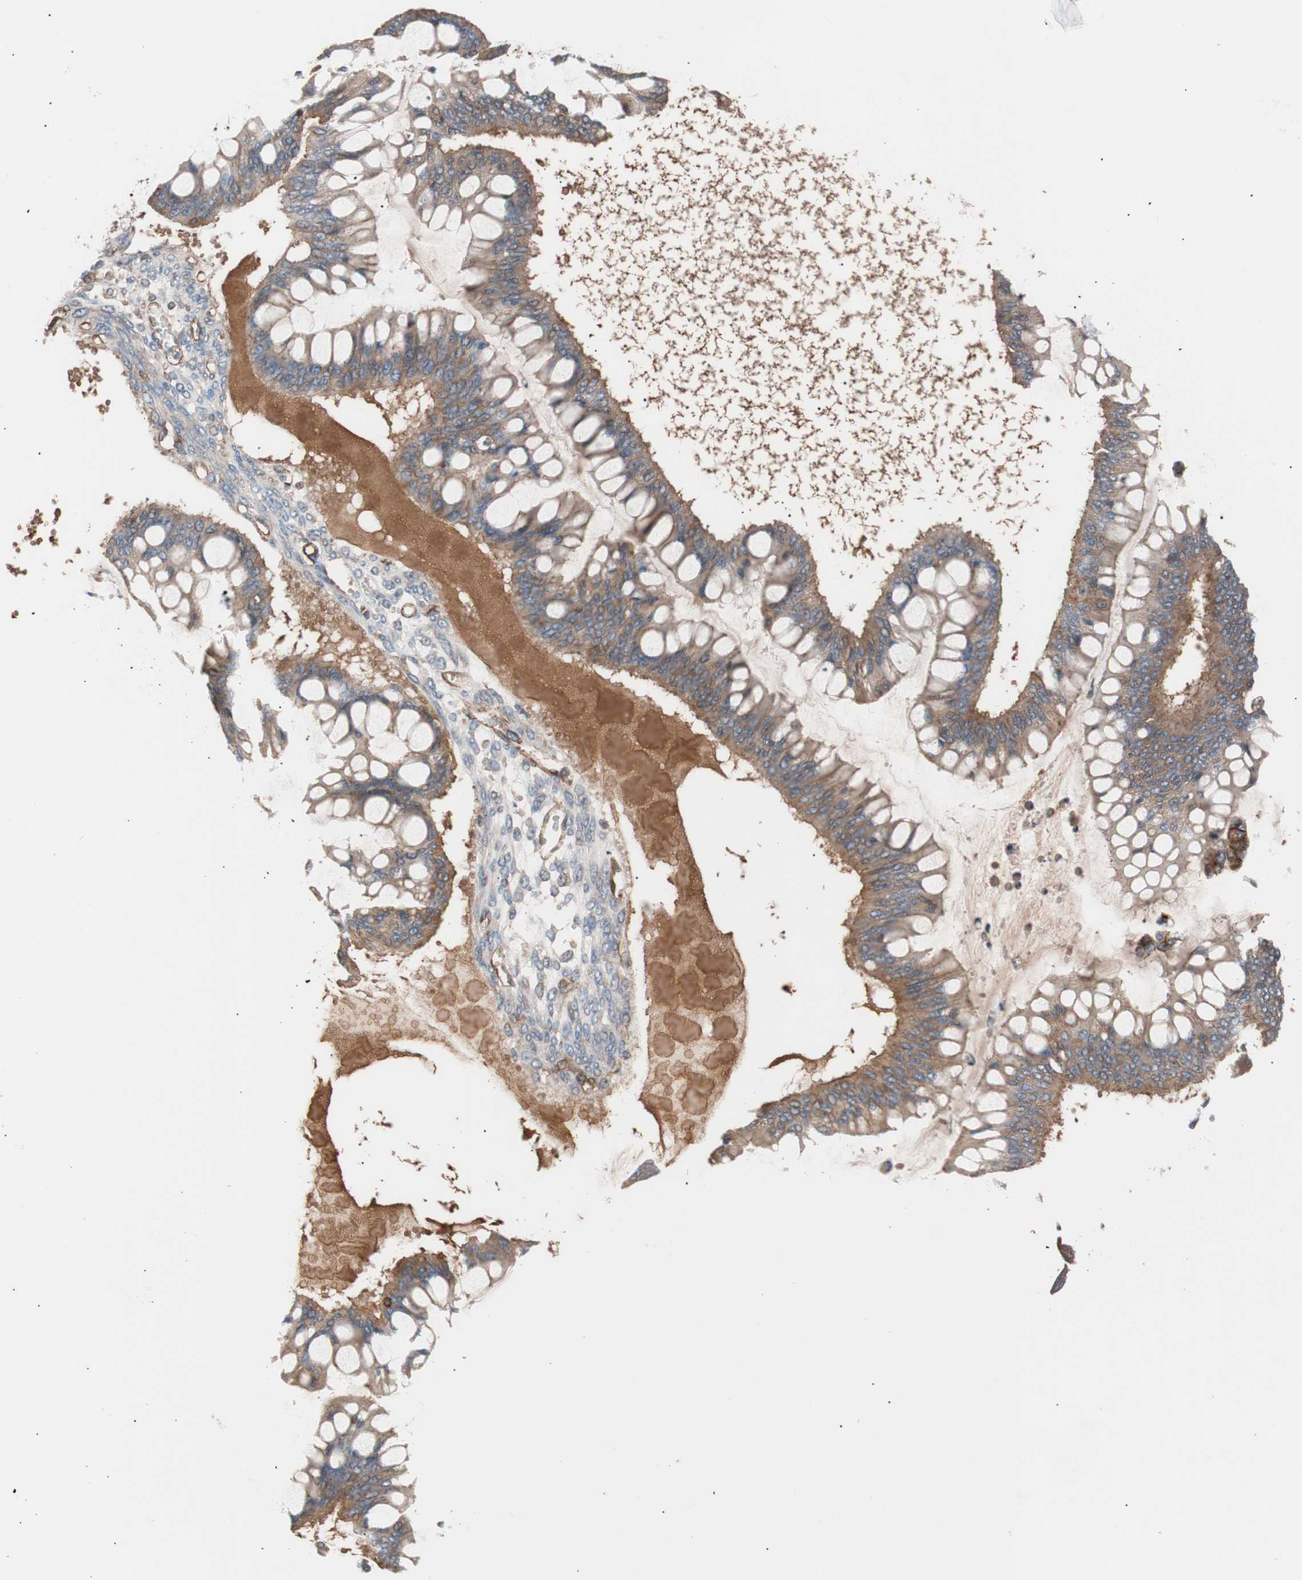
{"staining": {"intensity": "moderate", "quantity": "25%-75%", "location": "cytoplasmic/membranous"}, "tissue": "ovarian cancer", "cell_type": "Tumor cells", "image_type": "cancer", "snomed": [{"axis": "morphology", "description": "Cystadenocarcinoma, mucinous, NOS"}, {"axis": "topography", "description": "Ovary"}], "caption": "This is a micrograph of IHC staining of ovarian mucinous cystadenocarcinoma, which shows moderate positivity in the cytoplasmic/membranous of tumor cells.", "gene": "SPINT1", "patient": {"sex": "female", "age": 73}}